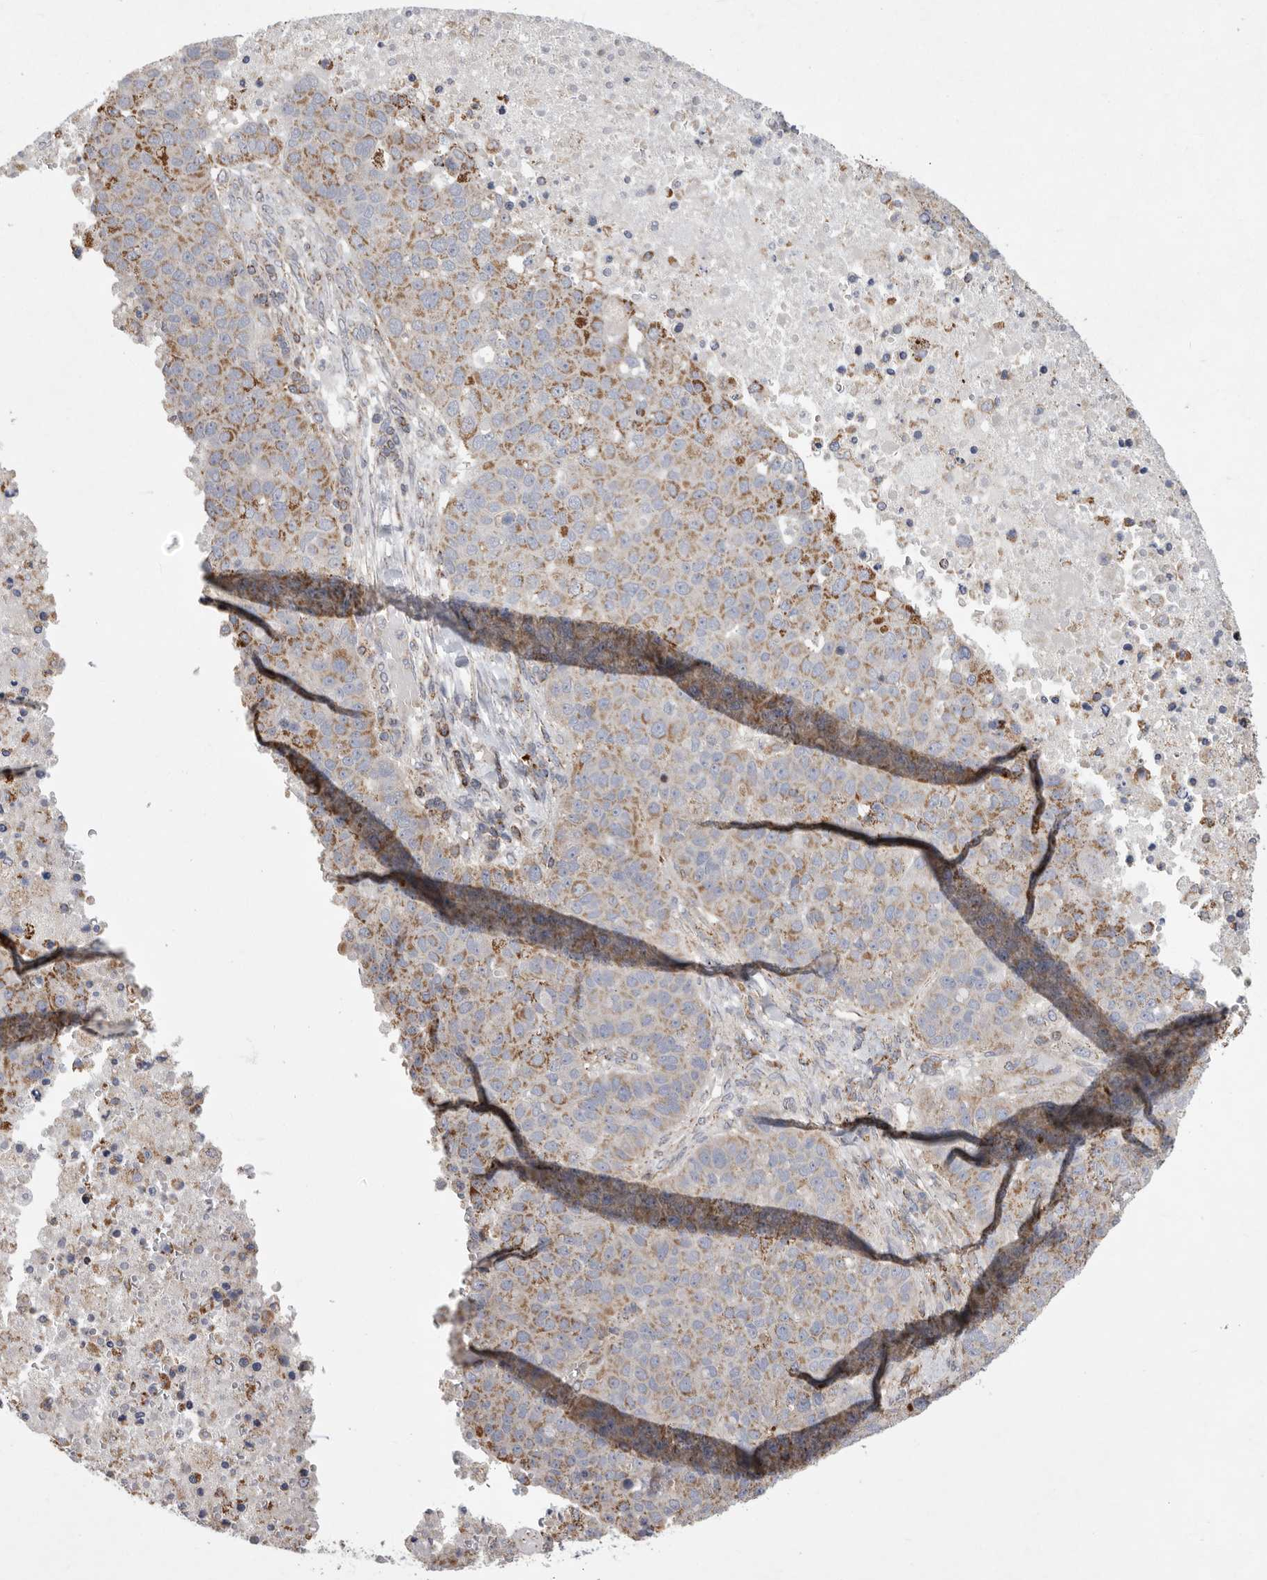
{"staining": {"intensity": "moderate", "quantity": "25%-75%", "location": "cytoplasmic/membranous"}, "tissue": "pancreatic cancer", "cell_type": "Tumor cells", "image_type": "cancer", "snomed": [{"axis": "morphology", "description": "Adenocarcinoma, NOS"}, {"axis": "topography", "description": "Pancreas"}], "caption": "Pancreatic cancer was stained to show a protein in brown. There is medium levels of moderate cytoplasmic/membranous positivity in approximately 25%-75% of tumor cells.", "gene": "MPZL1", "patient": {"sex": "female", "age": 61}}